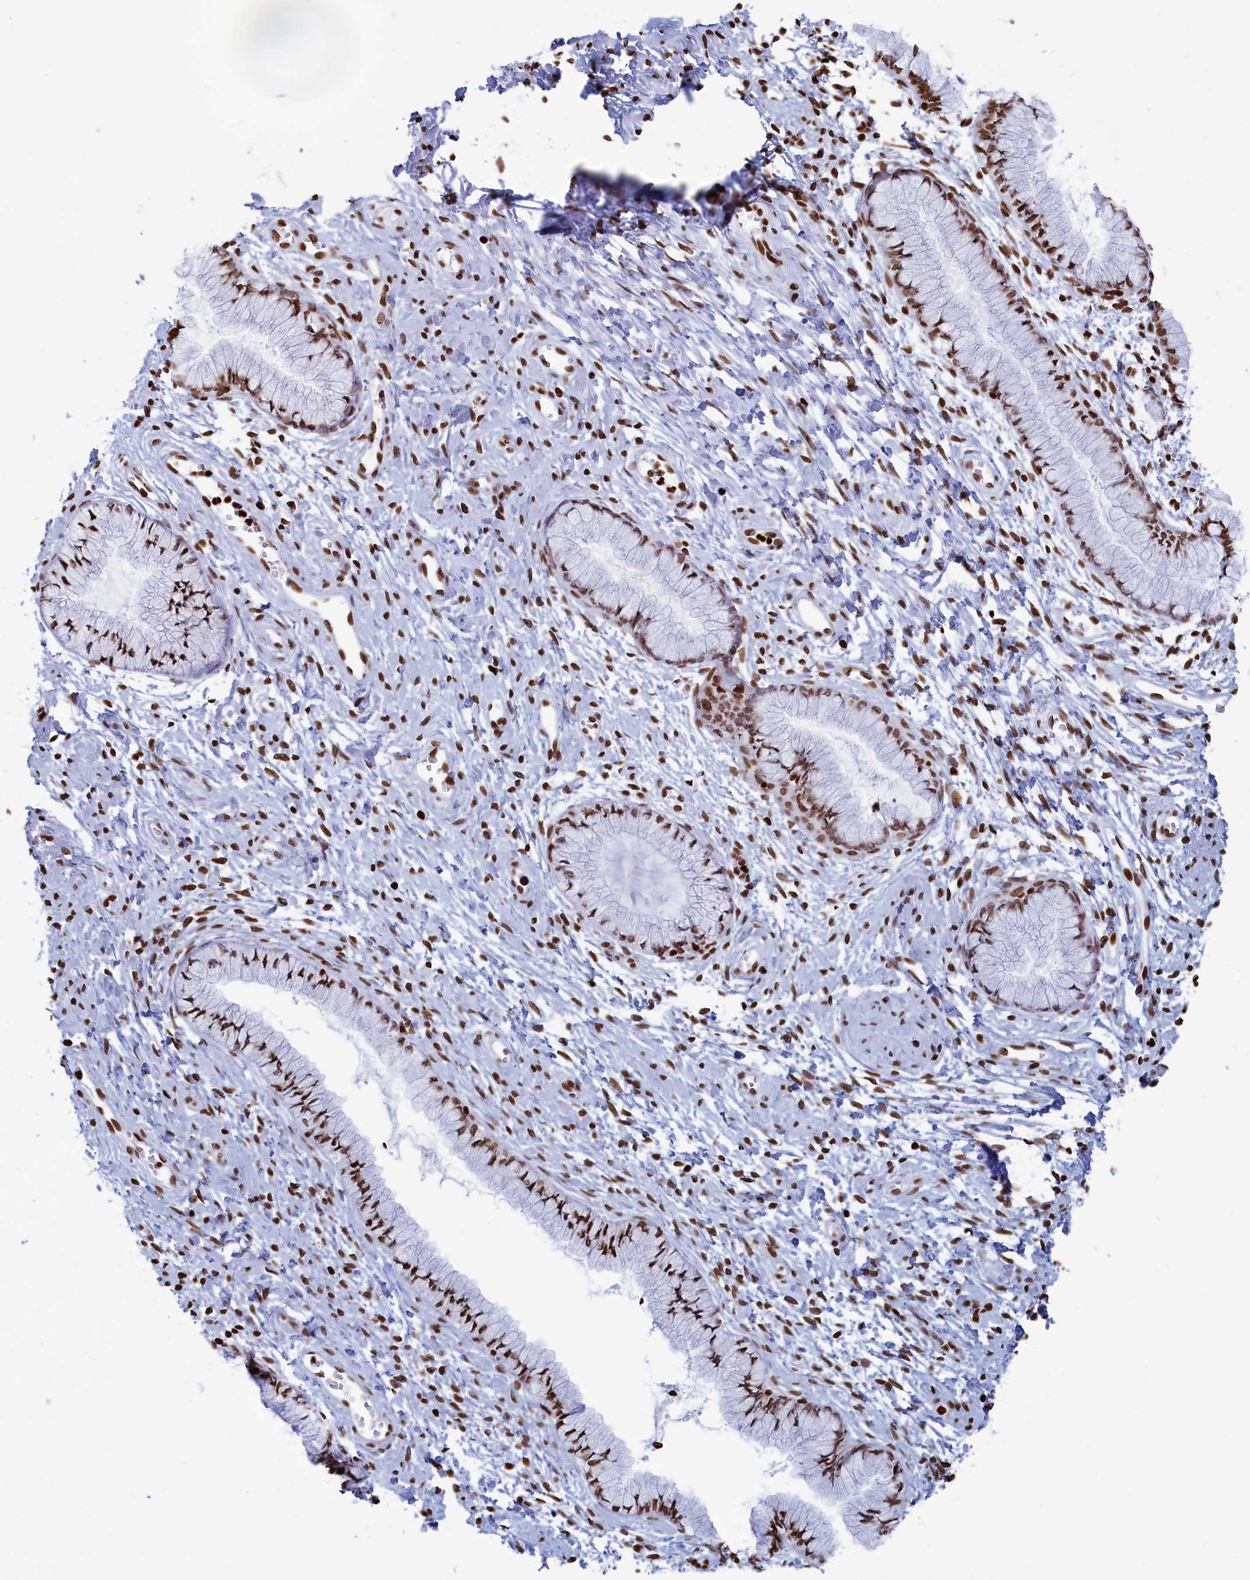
{"staining": {"intensity": "moderate", "quantity": ">75%", "location": "nuclear"}, "tissue": "cervix", "cell_type": "Glandular cells", "image_type": "normal", "snomed": [{"axis": "morphology", "description": "Normal tissue, NOS"}, {"axis": "topography", "description": "Cervix"}], "caption": "This histopathology image demonstrates immunohistochemistry (IHC) staining of benign human cervix, with medium moderate nuclear expression in approximately >75% of glandular cells.", "gene": "APOBEC3A", "patient": {"sex": "female", "age": 42}}